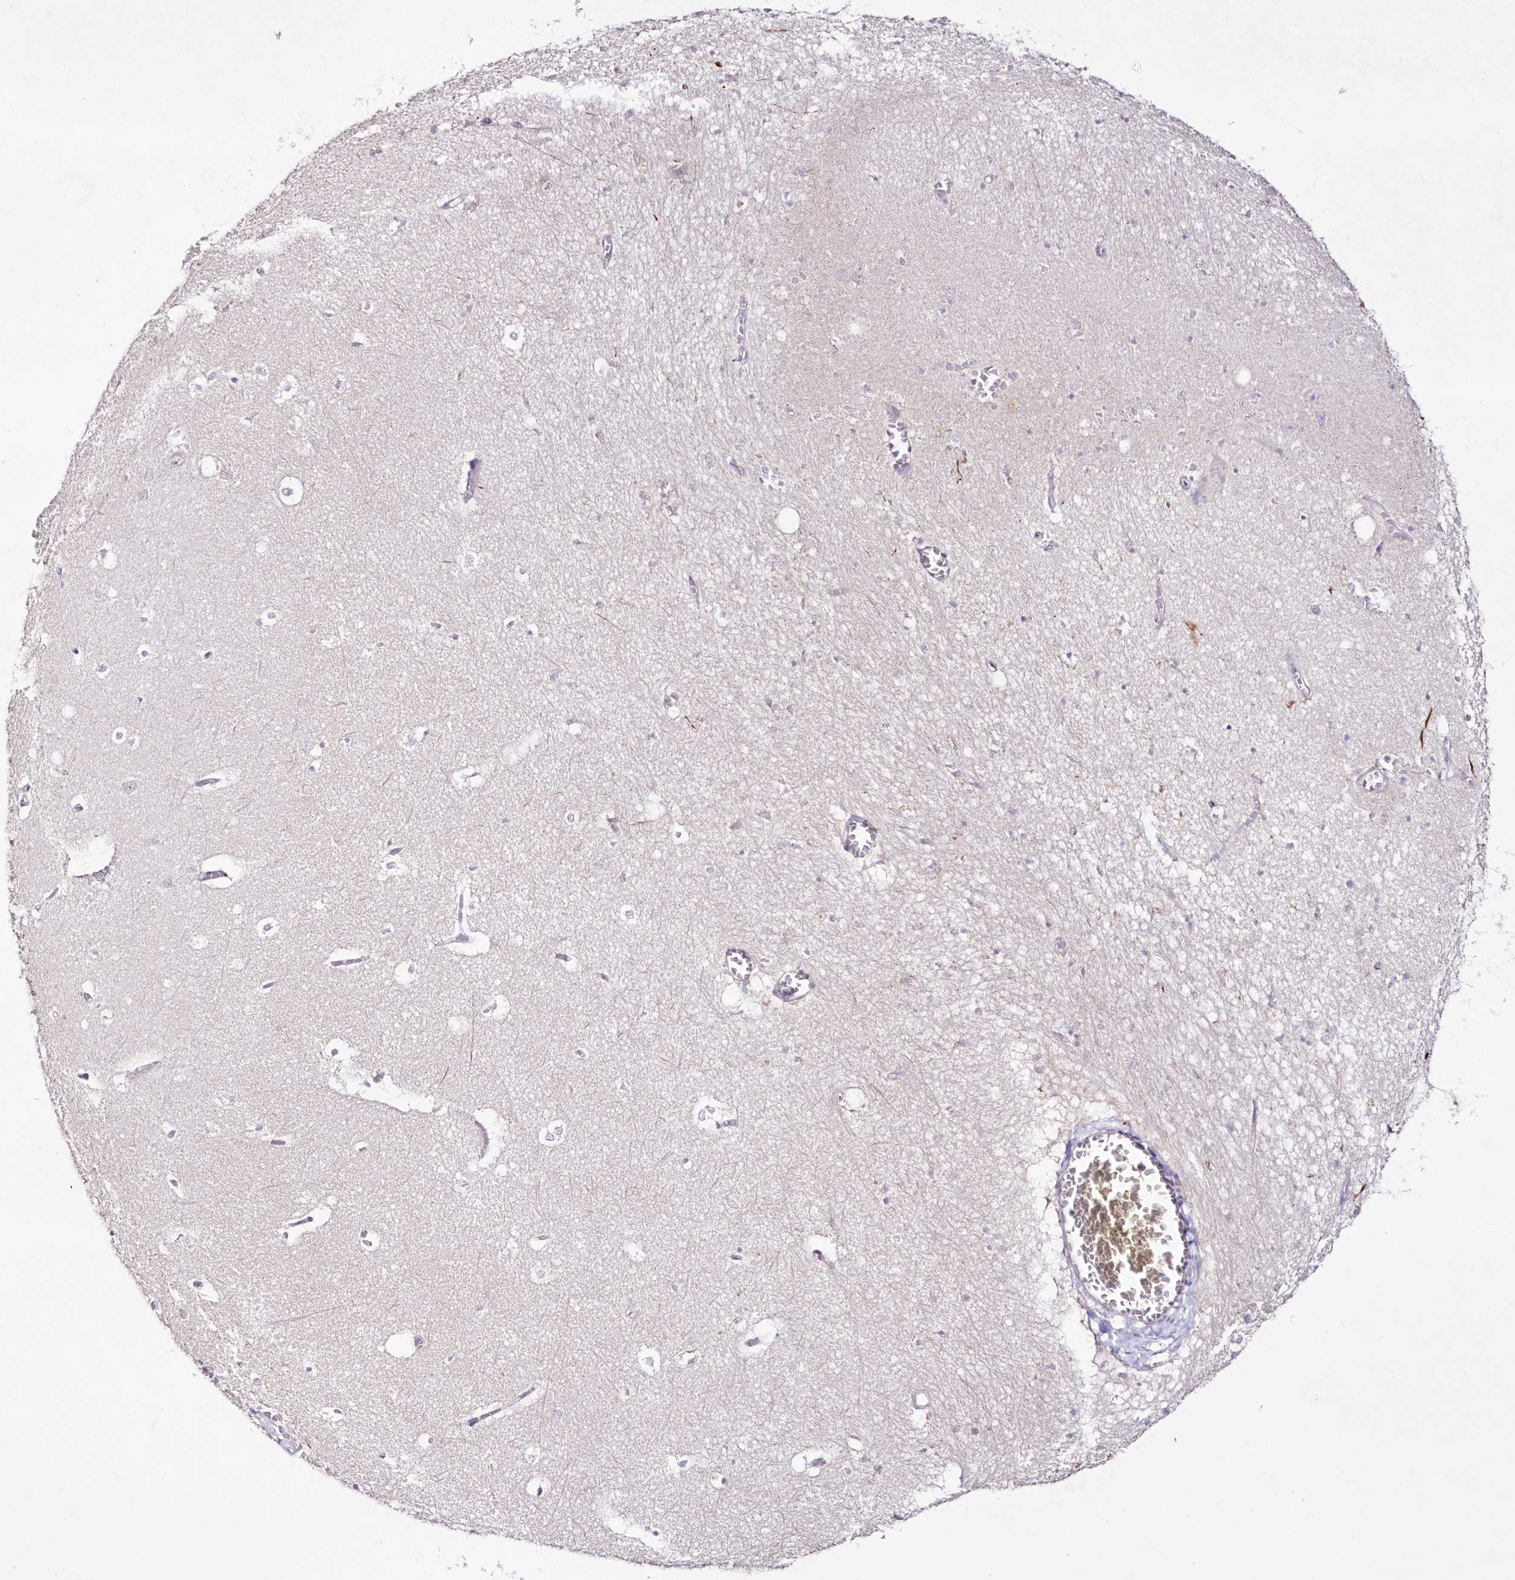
{"staining": {"intensity": "negative", "quantity": "none", "location": "none"}, "tissue": "hippocampus", "cell_type": "Glial cells", "image_type": "normal", "snomed": [{"axis": "morphology", "description": "Normal tissue, NOS"}, {"axis": "topography", "description": "Hippocampus"}], "caption": "Hippocampus was stained to show a protein in brown. There is no significant expression in glial cells. Brightfield microscopy of immunohistochemistry stained with DAB (3,3'-diaminobenzidine) (brown) and hematoxylin (blue), captured at high magnification.", "gene": "NEU4", "patient": {"sex": "female", "age": 64}}